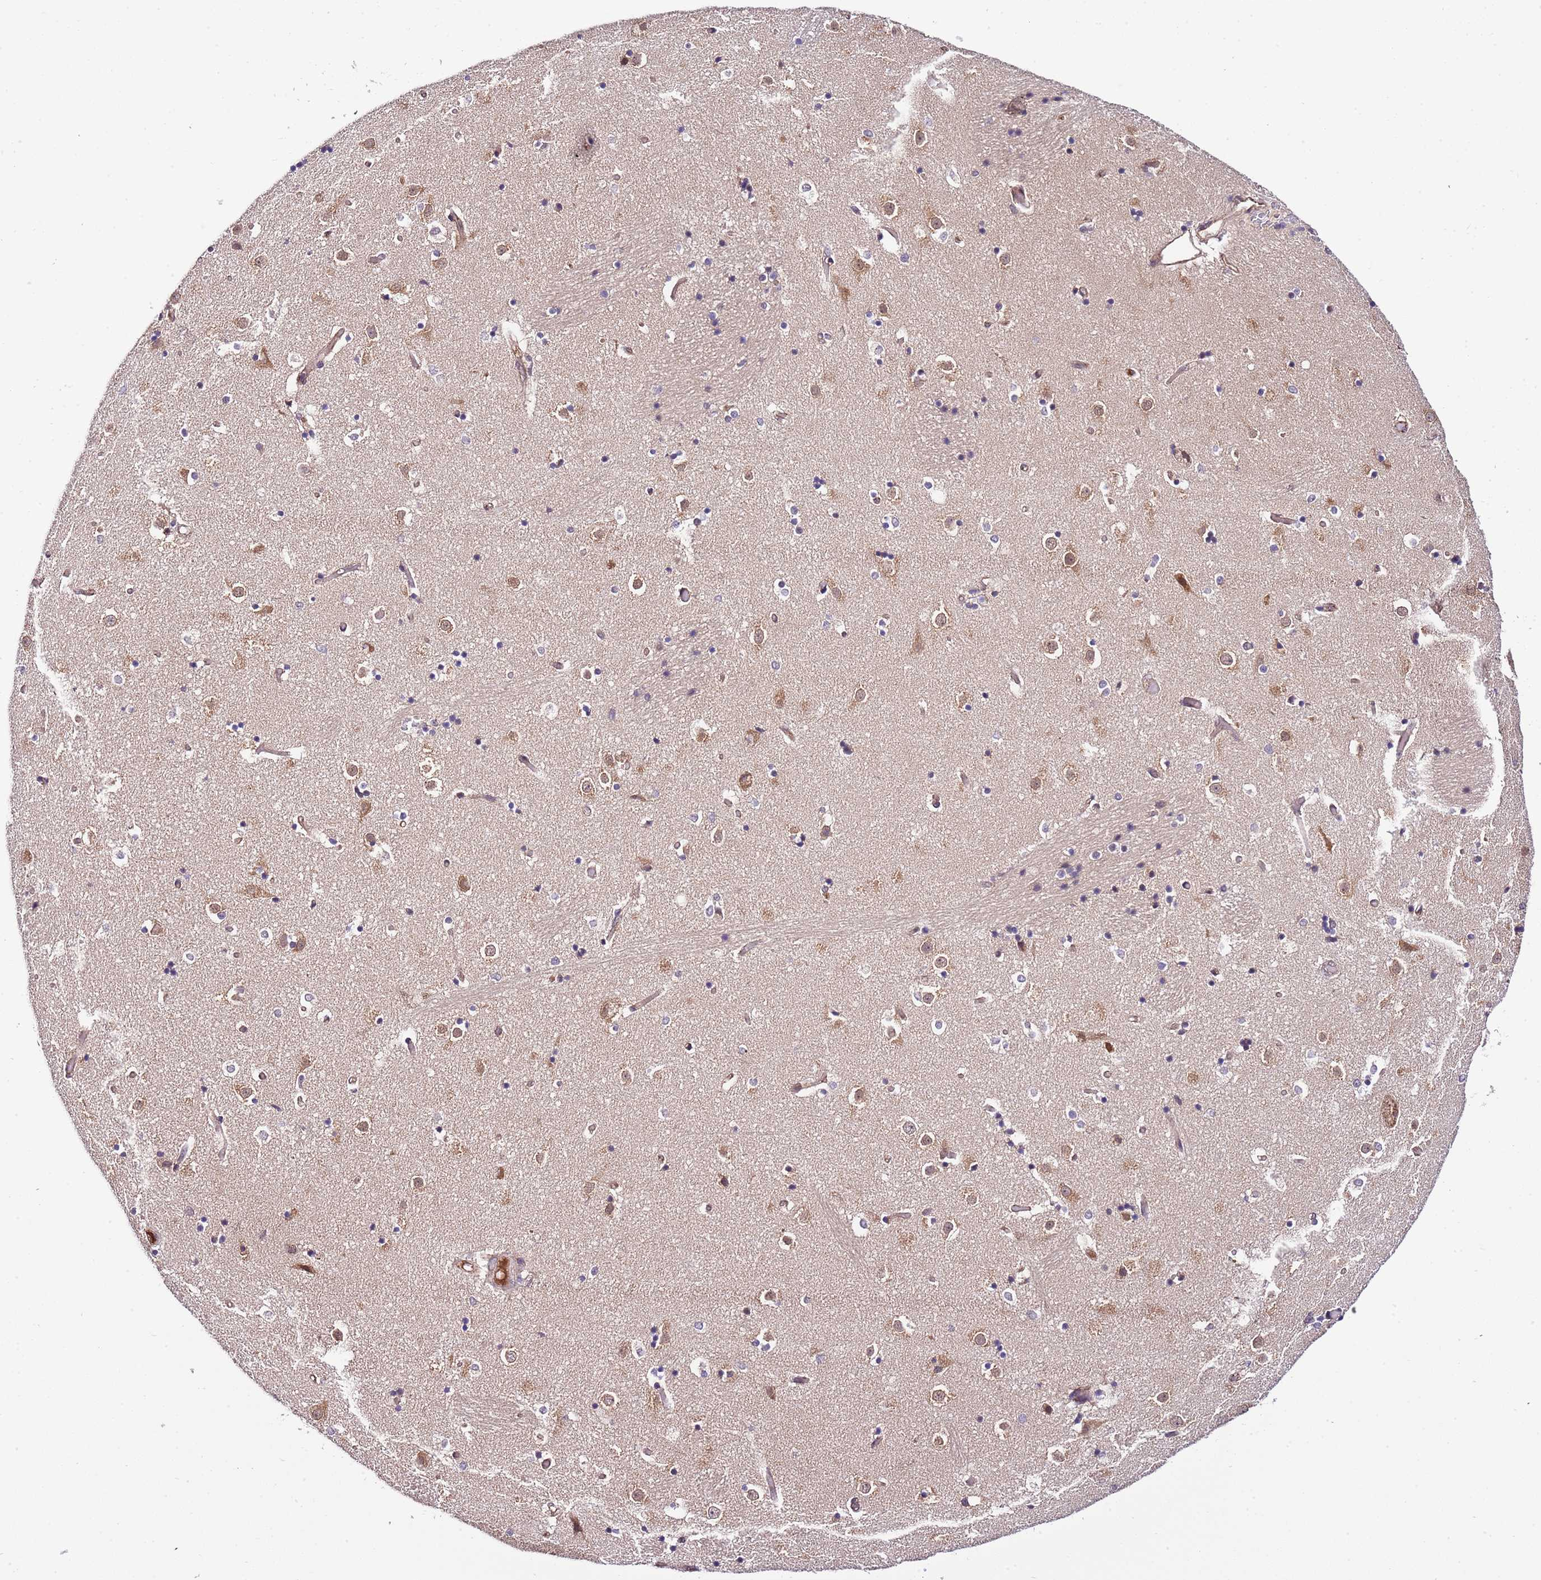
{"staining": {"intensity": "negative", "quantity": "none", "location": "none"}, "tissue": "caudate", "cell_type": "Glial cells", "image_type": "normal", "snomed": [{"axis": "morphology", "description": "Normal tissue, NOS"}, {"axis": "topography", "description": "Lateral ventricle wall"}], "caption": "Immunohistochemical staining of normal human caudate reveals no significant staining in glial cells.", "gene": "DONSON", "patient": {"sex": "female", "age": 52}}